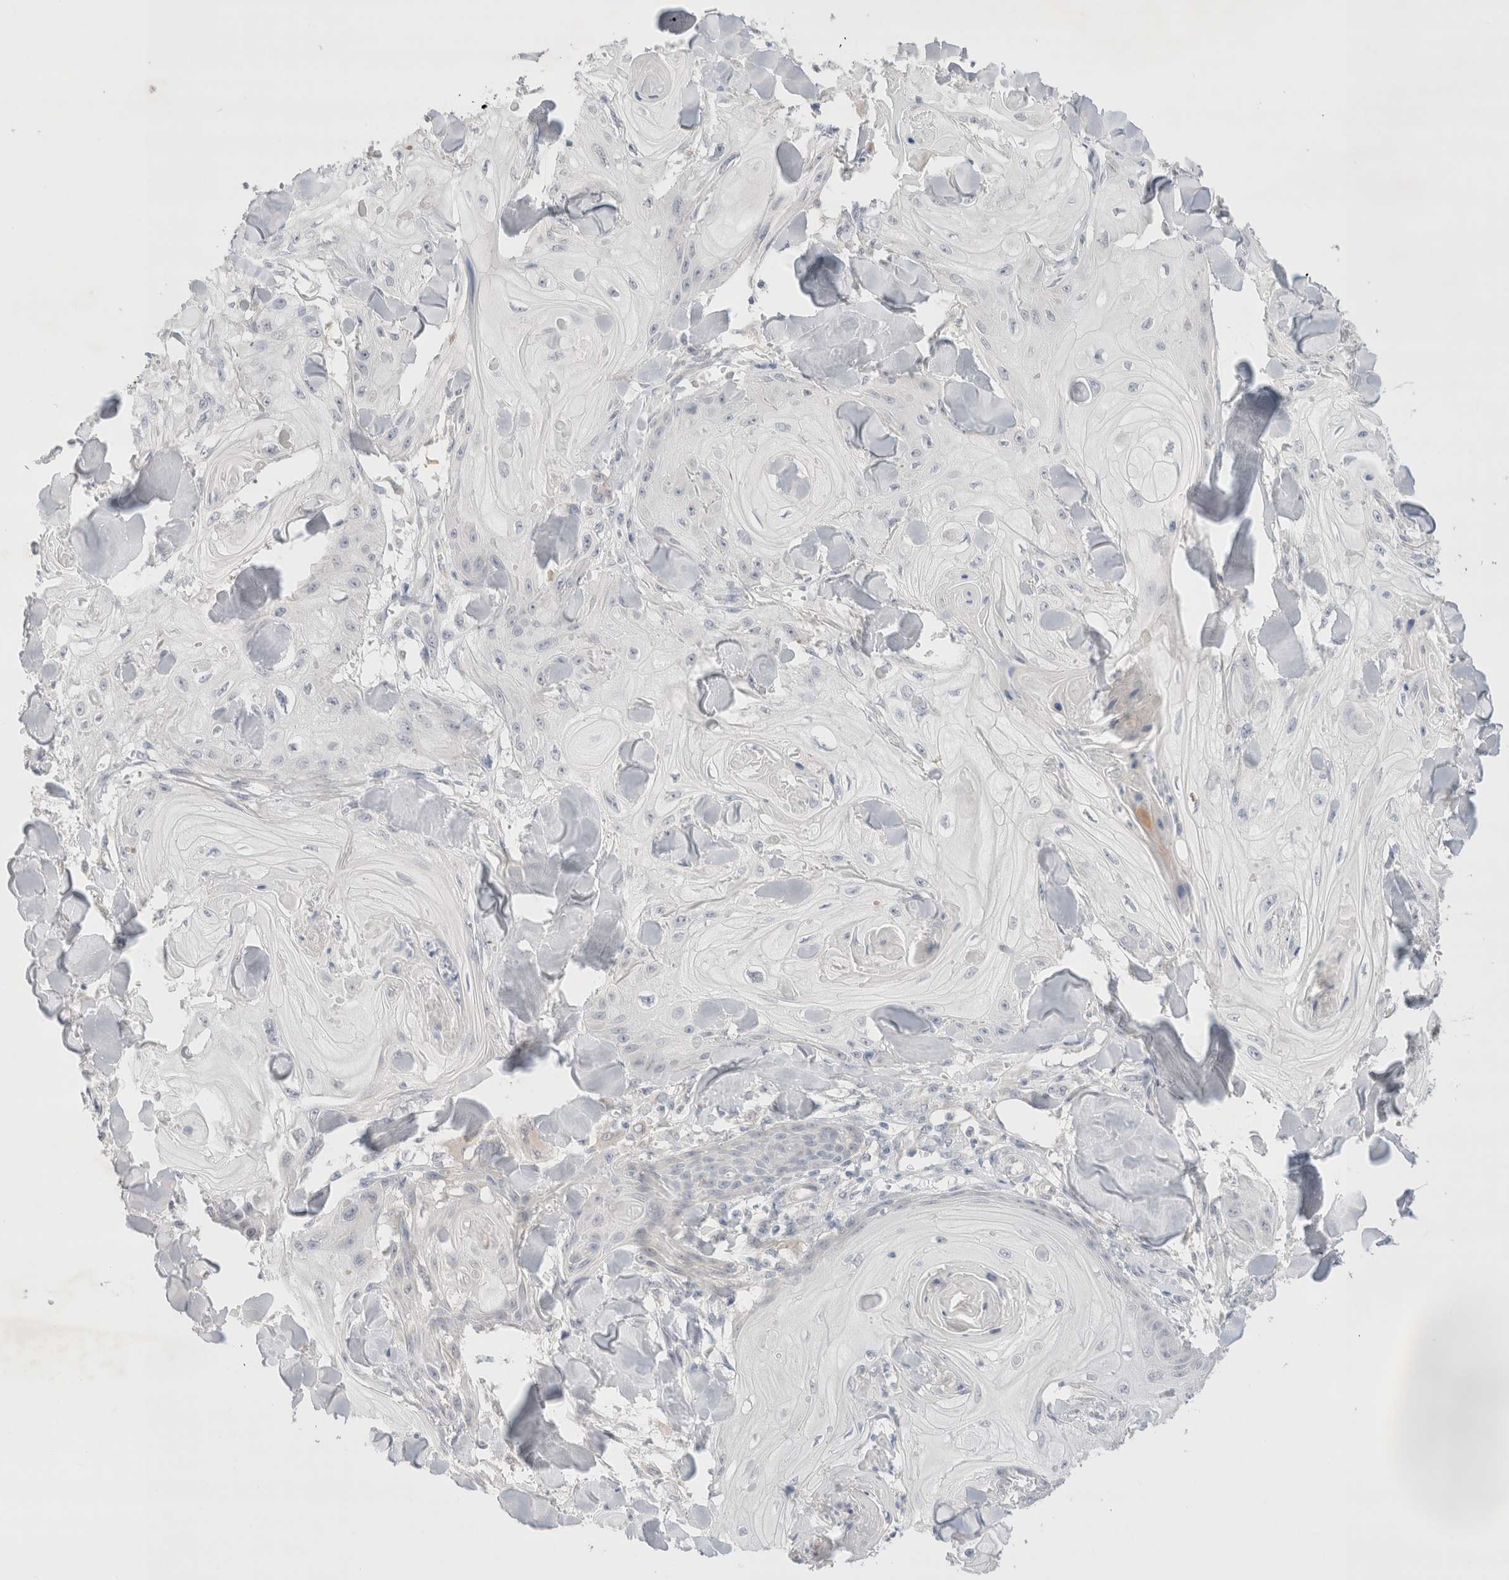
{"staining": {"intensity": "negative", "quantity": "none", "location": "none"}, "tissue": "skin cancer", "cell_type": "Tumor cells", "image_type": "cancer", "snomed": [{"axis": "morphology", "description": "Squamous cell carcinoma, NOS"}, {"axis": "topography", "description": "Skin"}], "caption": "Immunohistochemistry photomicrograph of neoplastic tissue: squamous cell carcinoma (skin) stained with DAB (3,3'-diaminobenzidine) demonstrates no significant protein staining in tumor cells.", "gene": "SPATA20", "patient": {"sex": "male", "age": 74}}